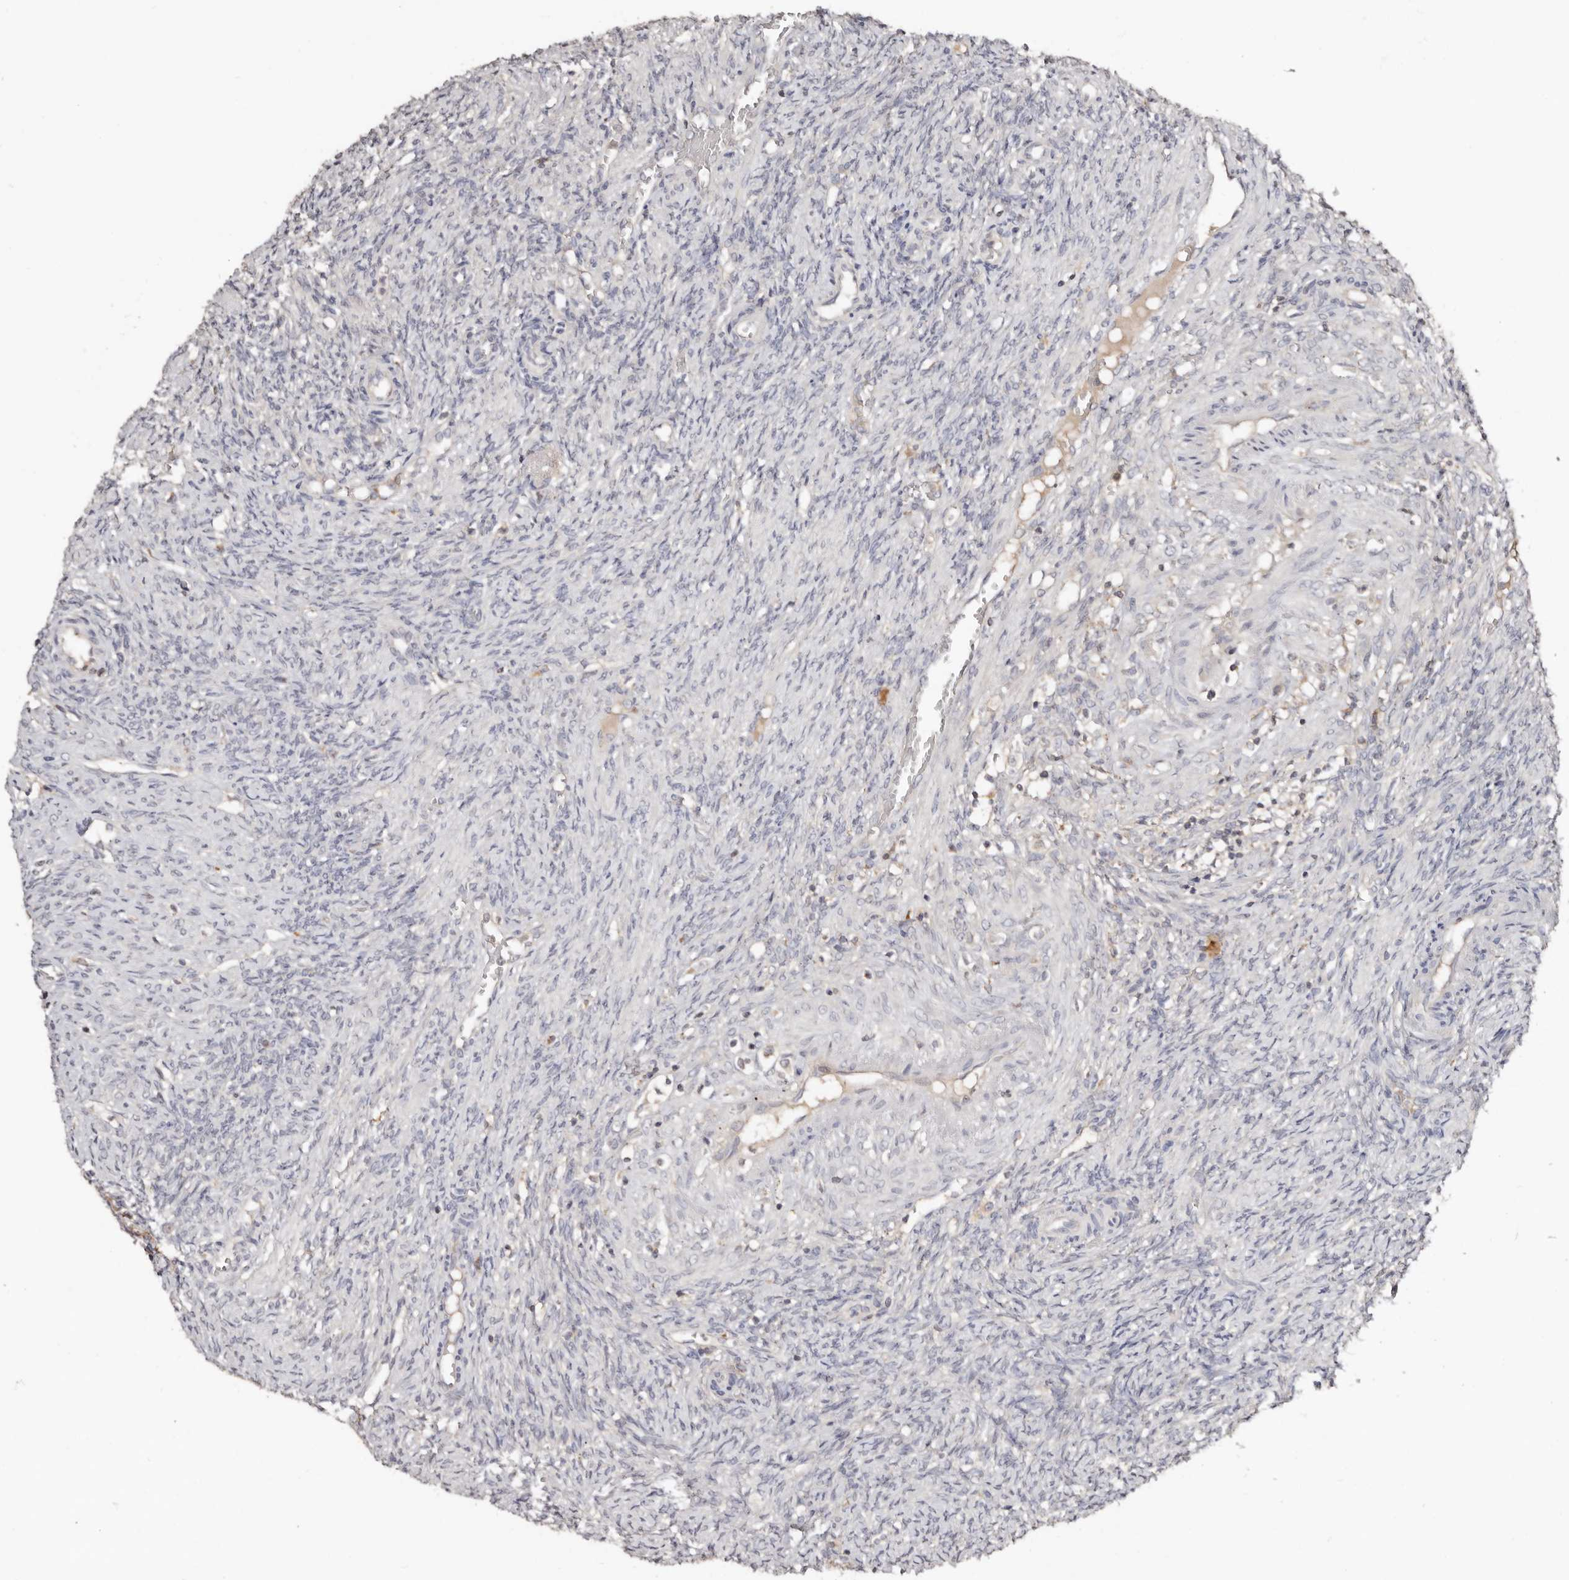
{"staining": {"intensity": "negative", "quantity": "none", "location": "none"}, "tissue": "ovary", "cell_type": "Ovarian stroma cells", "image_type": "normal", "snomed": [{"axis": "morphology", "description": "Normal tissue, NOS"}, {"axis": "topography", "description": "Ovary"}], "caption": "Ovarian stroma cells show no significant protein staining in unremarkable ovary. Nuclei are stained in blue.", "gene": "SLC39A2", "patient": {"sex": "female", "age": 41}}